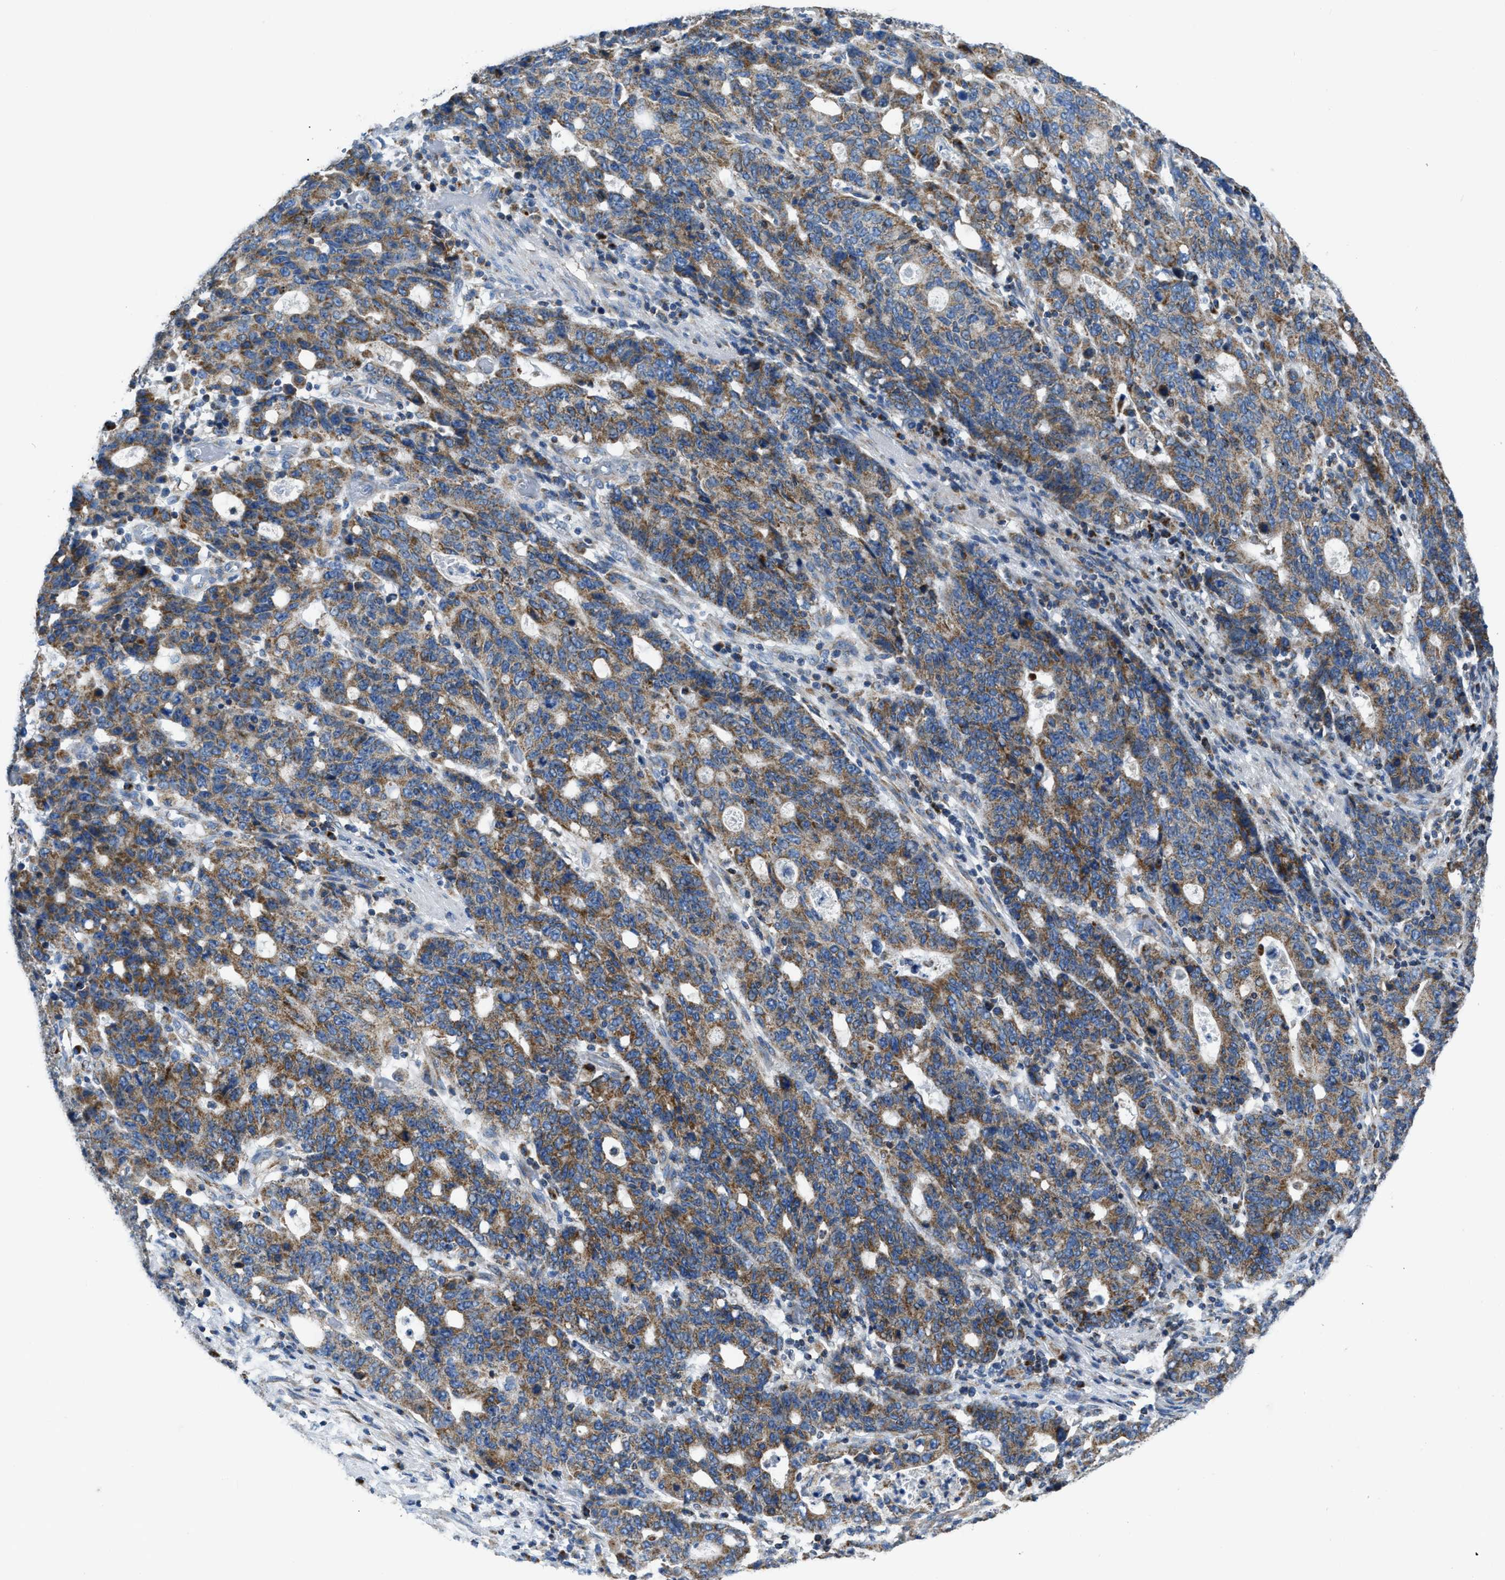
{"staining": {"intensity": "moderate", "quantity": ">75%", "location": "cytoplasmic/membranous"}, "tissue": "stomach cancer", "cell_type": "Tumor cells", "image_type": "cancer", "snomed": [{"axis": "morphology", "description": "Adenocarcinoma, NOS"}, {"axis": "topography", "description": "Stomach, upper"}], "caption": "Immunohistochemical staining of stomach cancer shows moderate cytoplasmic/membranous protein staining in approximately >75% of tumor cells. (DAB (3,3'-diaminobenzidine) = brown stain, brightfield microscopy at high magnification).", "gene": "ETFB", "patient": {"sex": "male", "age": 69}}